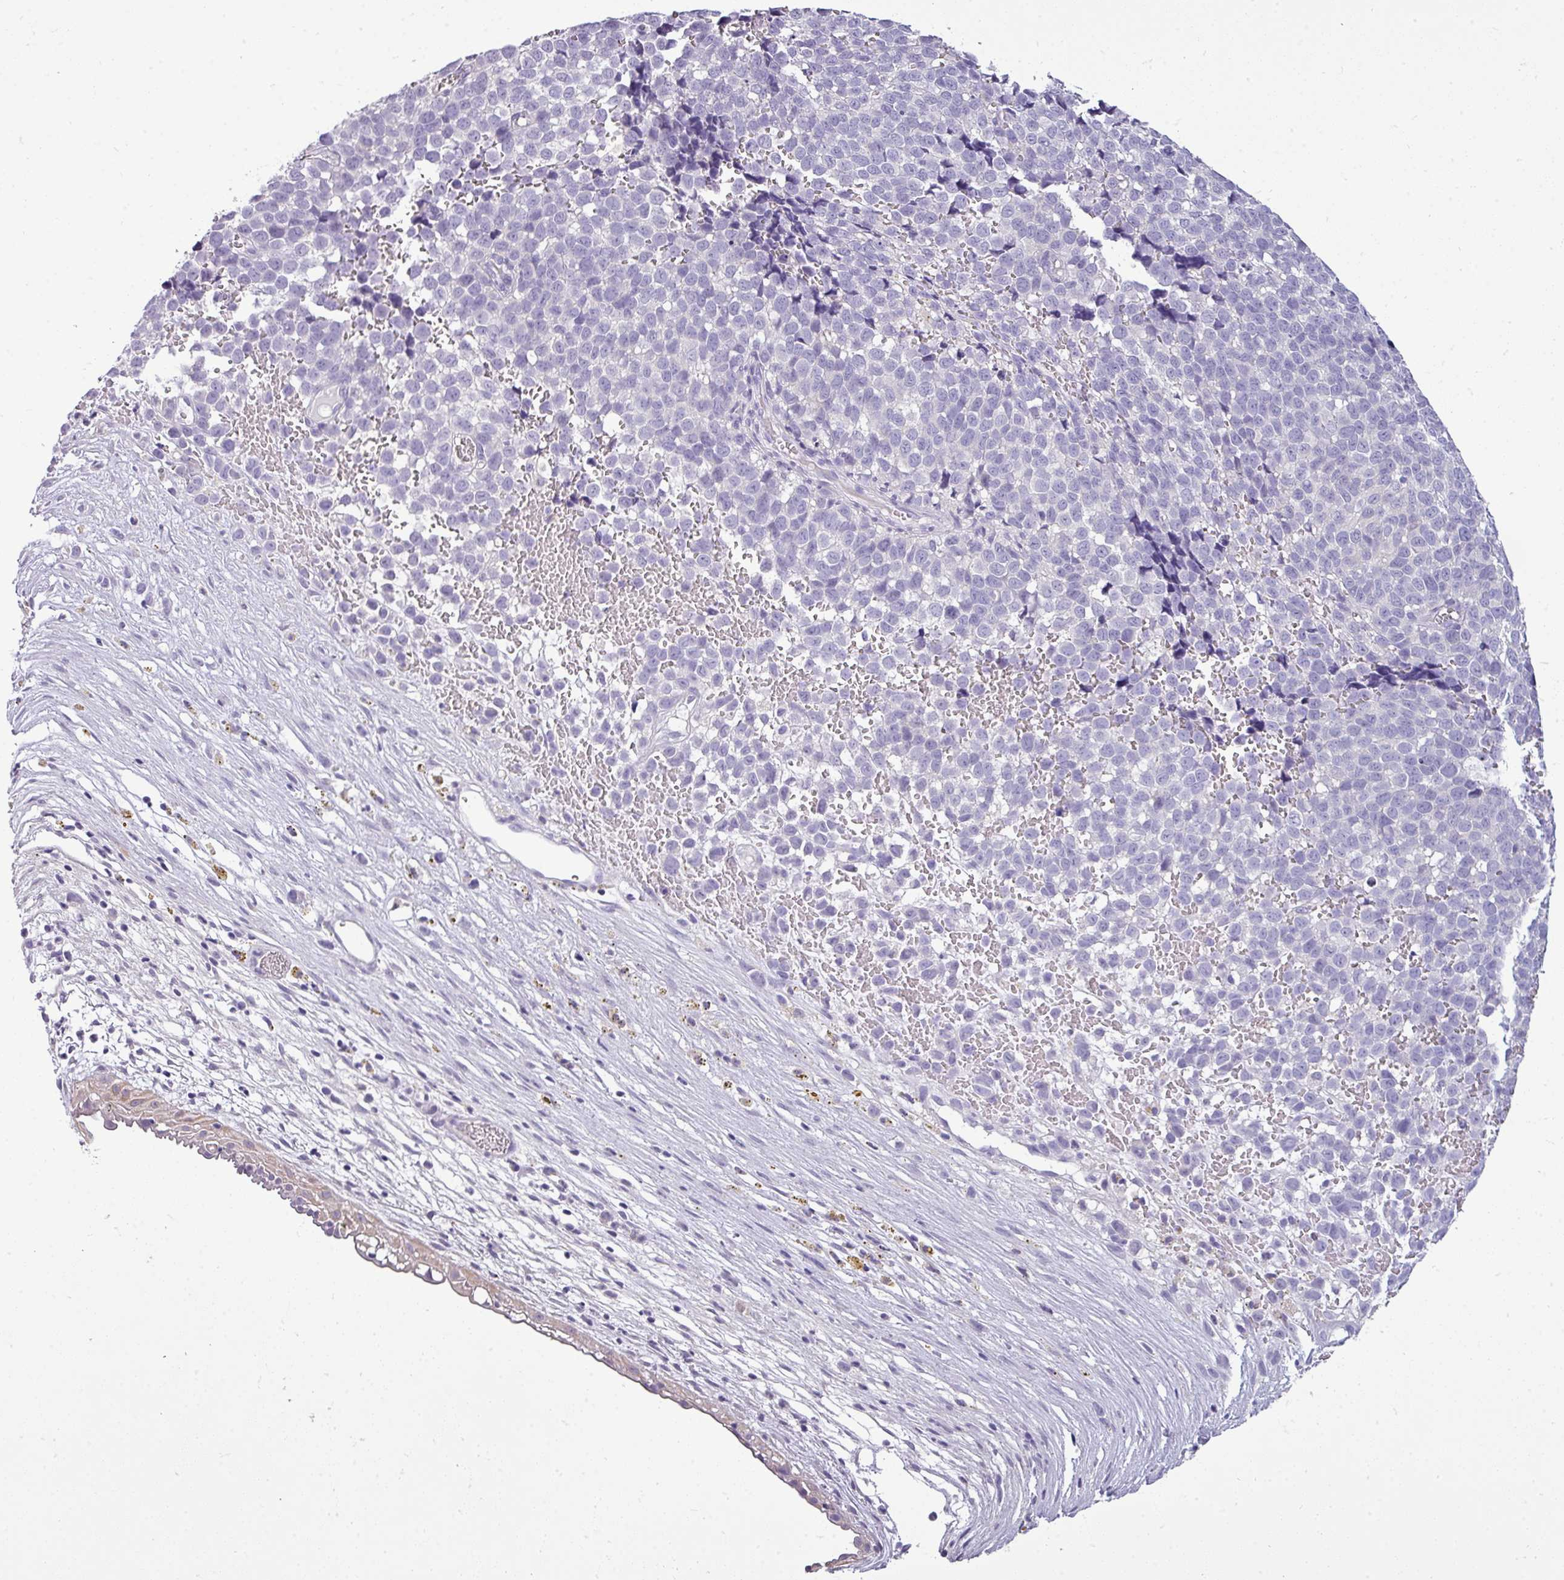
{"staining": {"intensity": "negative", "quantity": "none", "location": "none"}, "tissue": "melanoma", "cell_type": "Tumor cells", "image_type": "cancer", "snomed": [{"axis": "morphology", "description": "Malignant melanoma, NOS"}, {"axis": "topography", "description": "Nose, NOS"}], "caption": "Immunohistochemical staining of human melanoma displays no significant staining in tumor cells. The staining is performed using DAB (3,3'-diaminobenzidine) brown chromogen with nuclei counter-stained in using hematoxylin.", "gene": "DNAAF9", "patient": {"sex": "female", "age": 48}}